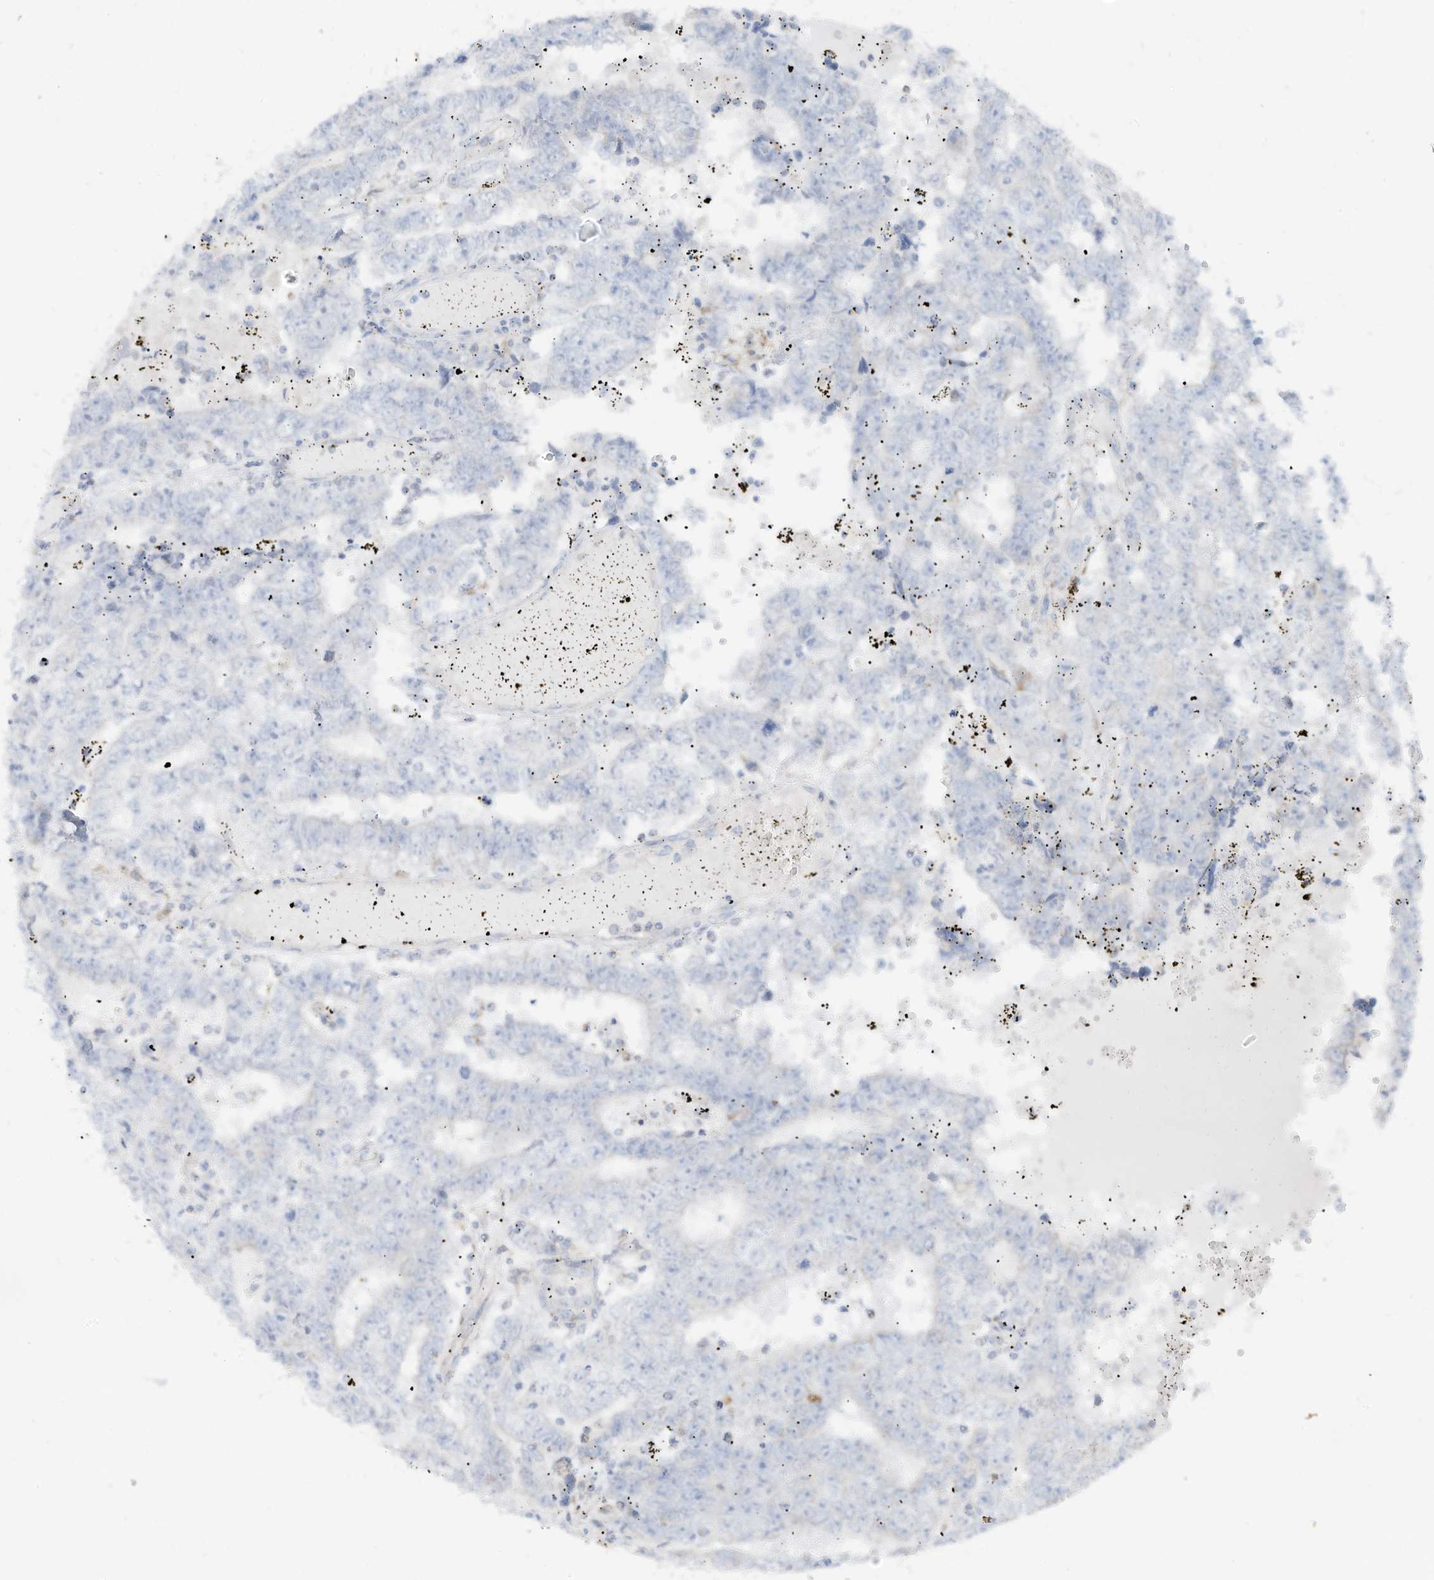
{"staining": {"intensity": "negative", "quantity": "none", "location": "none"}, "tissue": "testis cancer", "cell_type": "Tumor cells", "image_type": "cancer", "snomed": [{"axis": "morphology", "description": "Carcinoma, Embryonal, NOS"}, {"axis": "topography", "description": "Testis"}], "caption": "Immunohistochemistry photomicrograph of testis embryonal carcinoma stained for a protein (brown), which reveals no expression in tumor cells. Brightfield microscopy of IHC stained with DAB (brown) and hematoxylin (blue), captured at high magnification.", "gene": "ETHE1", "patient": {"sex": "male", "age": 25}}